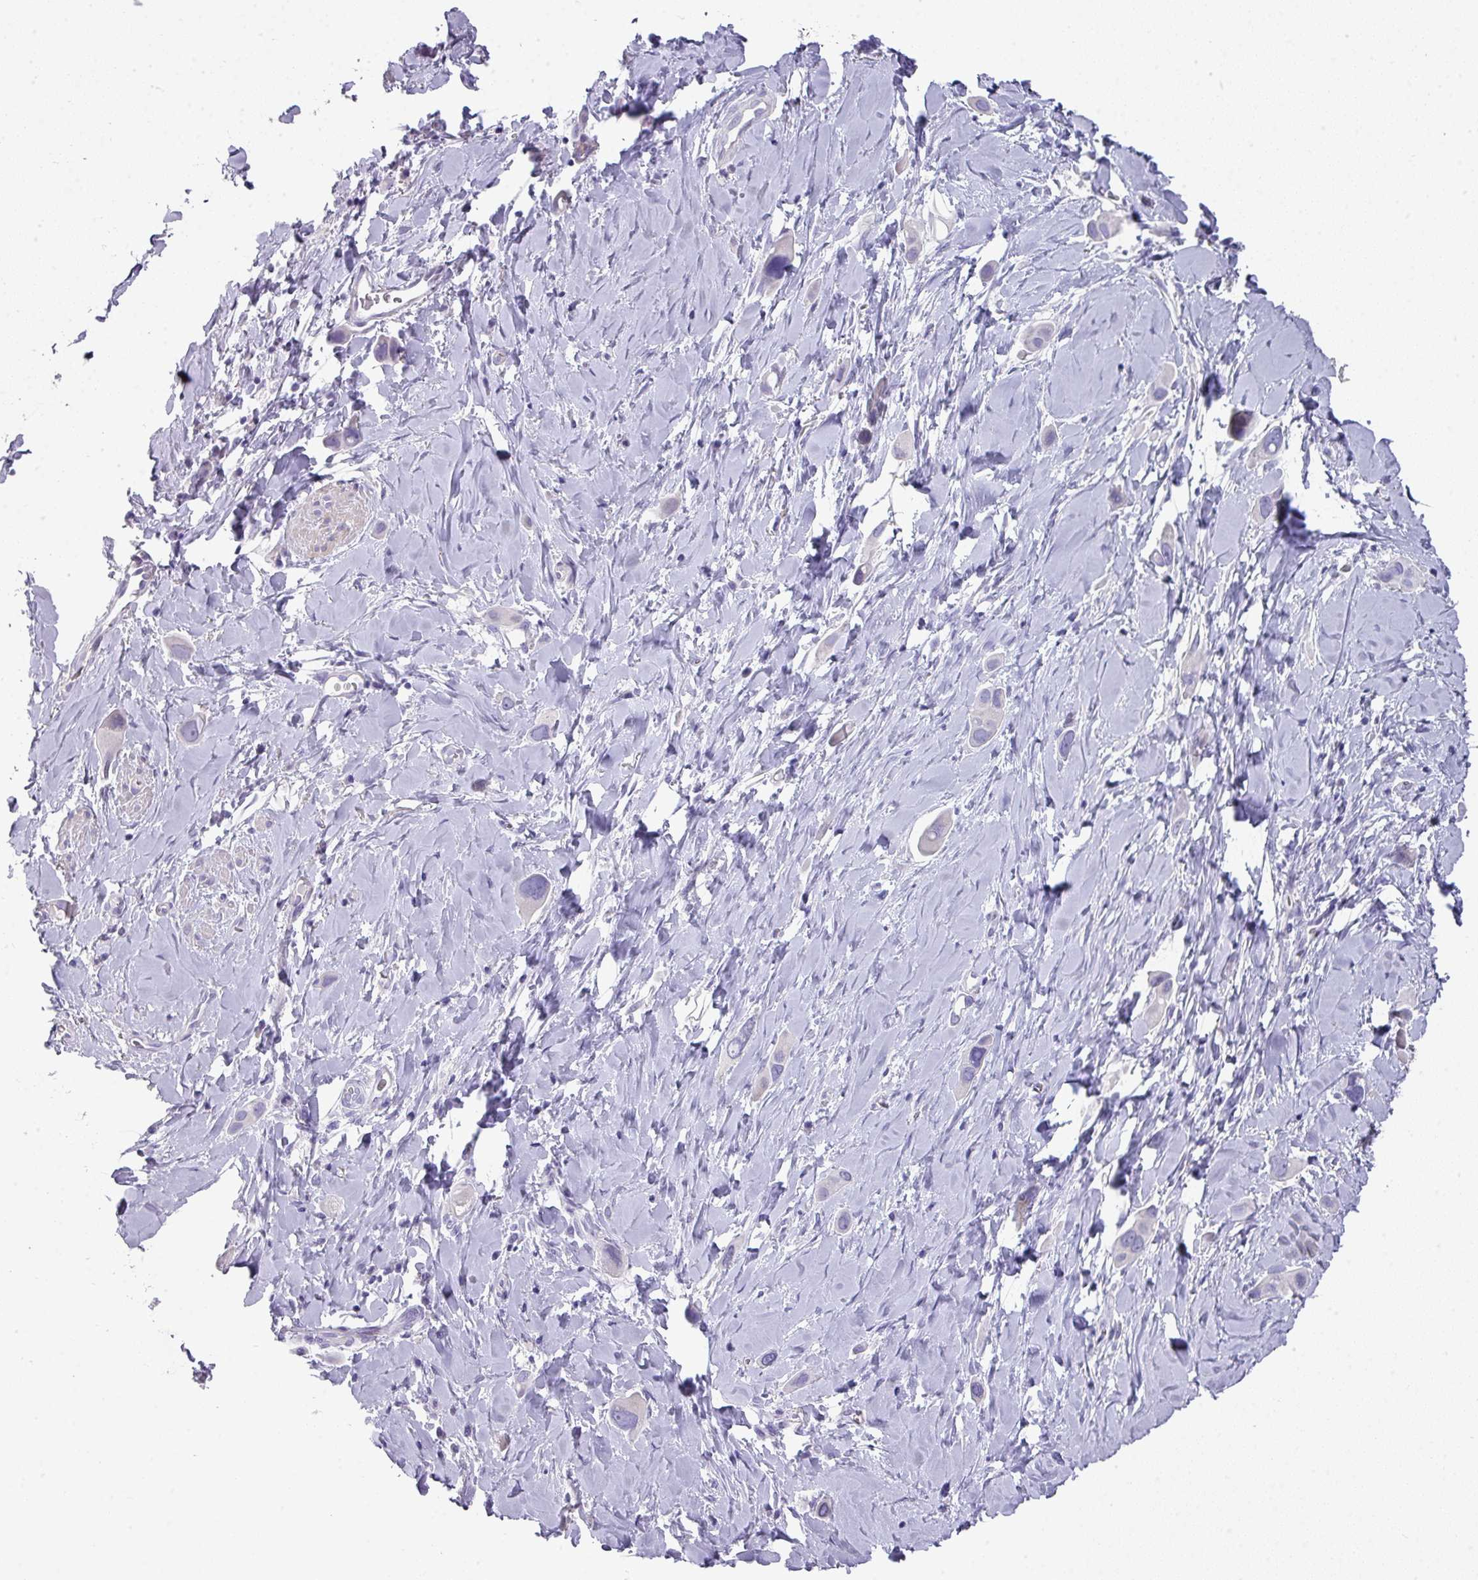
{"staining": {"intensity": "negative", "quantity": "none", "location": "none"}, "tissue": "lung cancer", "cell_type": "Tumor cells", "image_type": "cancer", "snomed": [{"axis": "morphology", "description": "Adenocarcinoma, NOS"}, {"axis": "topography", "description": "Lung"}], "caption": "Immunohistochemistry image of neoplastic tissue: human adenocarcinoma (lung) stained with DAB reveals no significant protein expression in tumor cells.", "gene": "GLI4", "patient": {"sex": "male", "age": 76}}